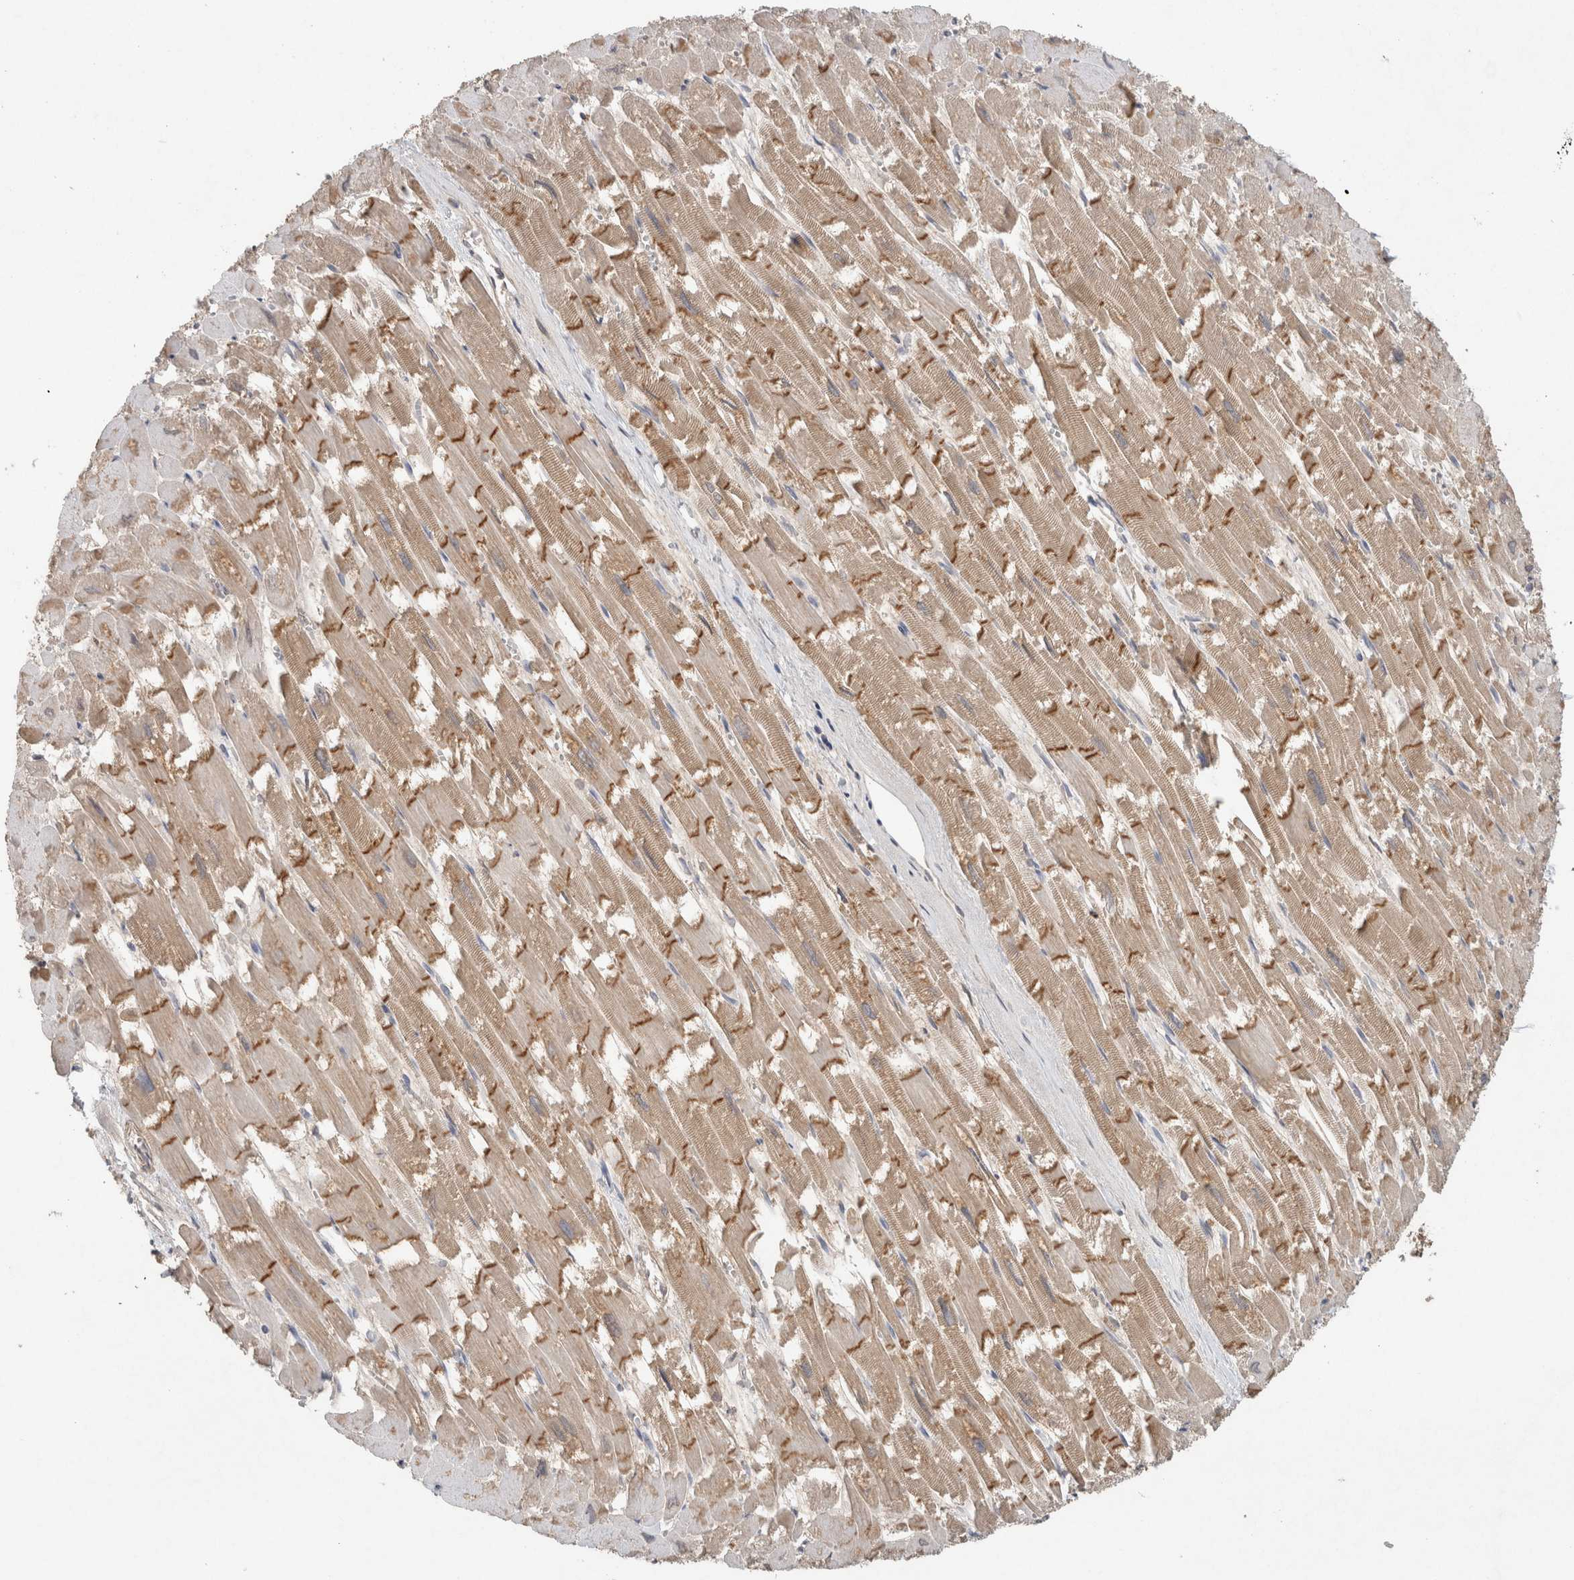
{"staining": {"intensity": "moderate", "quantity": "25%-75%", "location": "cytoplasmic/membranous"}, "tissue": "heart muscle", "cell_type": "Cardiomyocytes", "image_type": "normal", "snomed": [{"axis": "morphology", "description": "Normal tissue, NOS"}, {"axis": "topography", "description": "Heart"}], "caption": "Immunohistochemistry of unremarkable heart muscle shows medium levels of moderate cytoplasmic/membranous expression in about 25%-75% of cardiomyocytes.", "gene": "RAB14", "patient": {"sex": "male", "age": 54}}